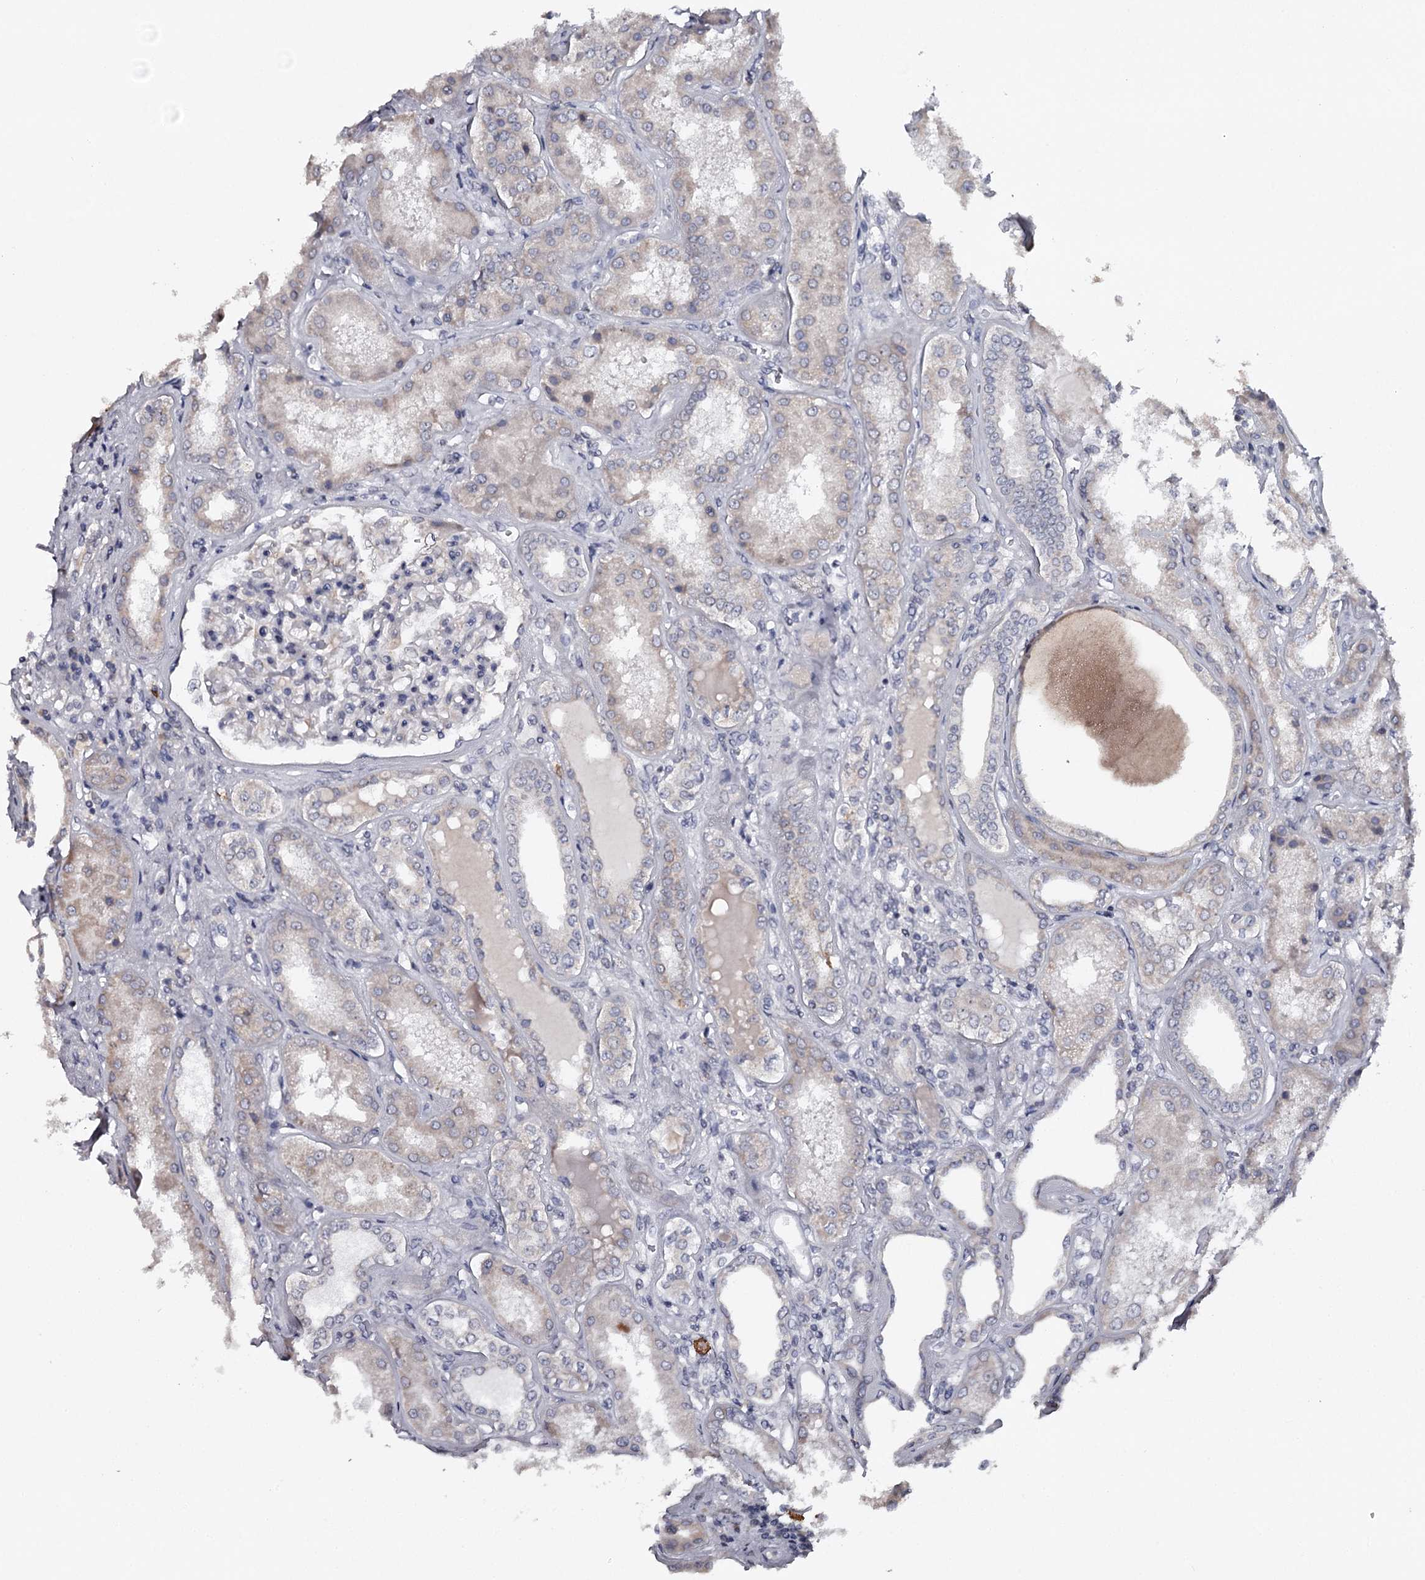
{"staining": {"intensity": "weak", "quantity": "<25%", "location": "cytoplasmic/membranous"}, "tissue": "kidney", "cell_type": "Cells in glomeruli", "image_type": "normal", "snomed": [{"axis": "morphology", "description": "Normal tissue, NOS"}, {"axis": "topography", "description": "Kidney"}], "caption": "Immunohistochemistry histopathology image of normal human kidney stained for a protein (brown), which shows no positivity in cells in glomeruli.", "gene": "GTSF1", "patient": {"sex": "female", "age": 56}}